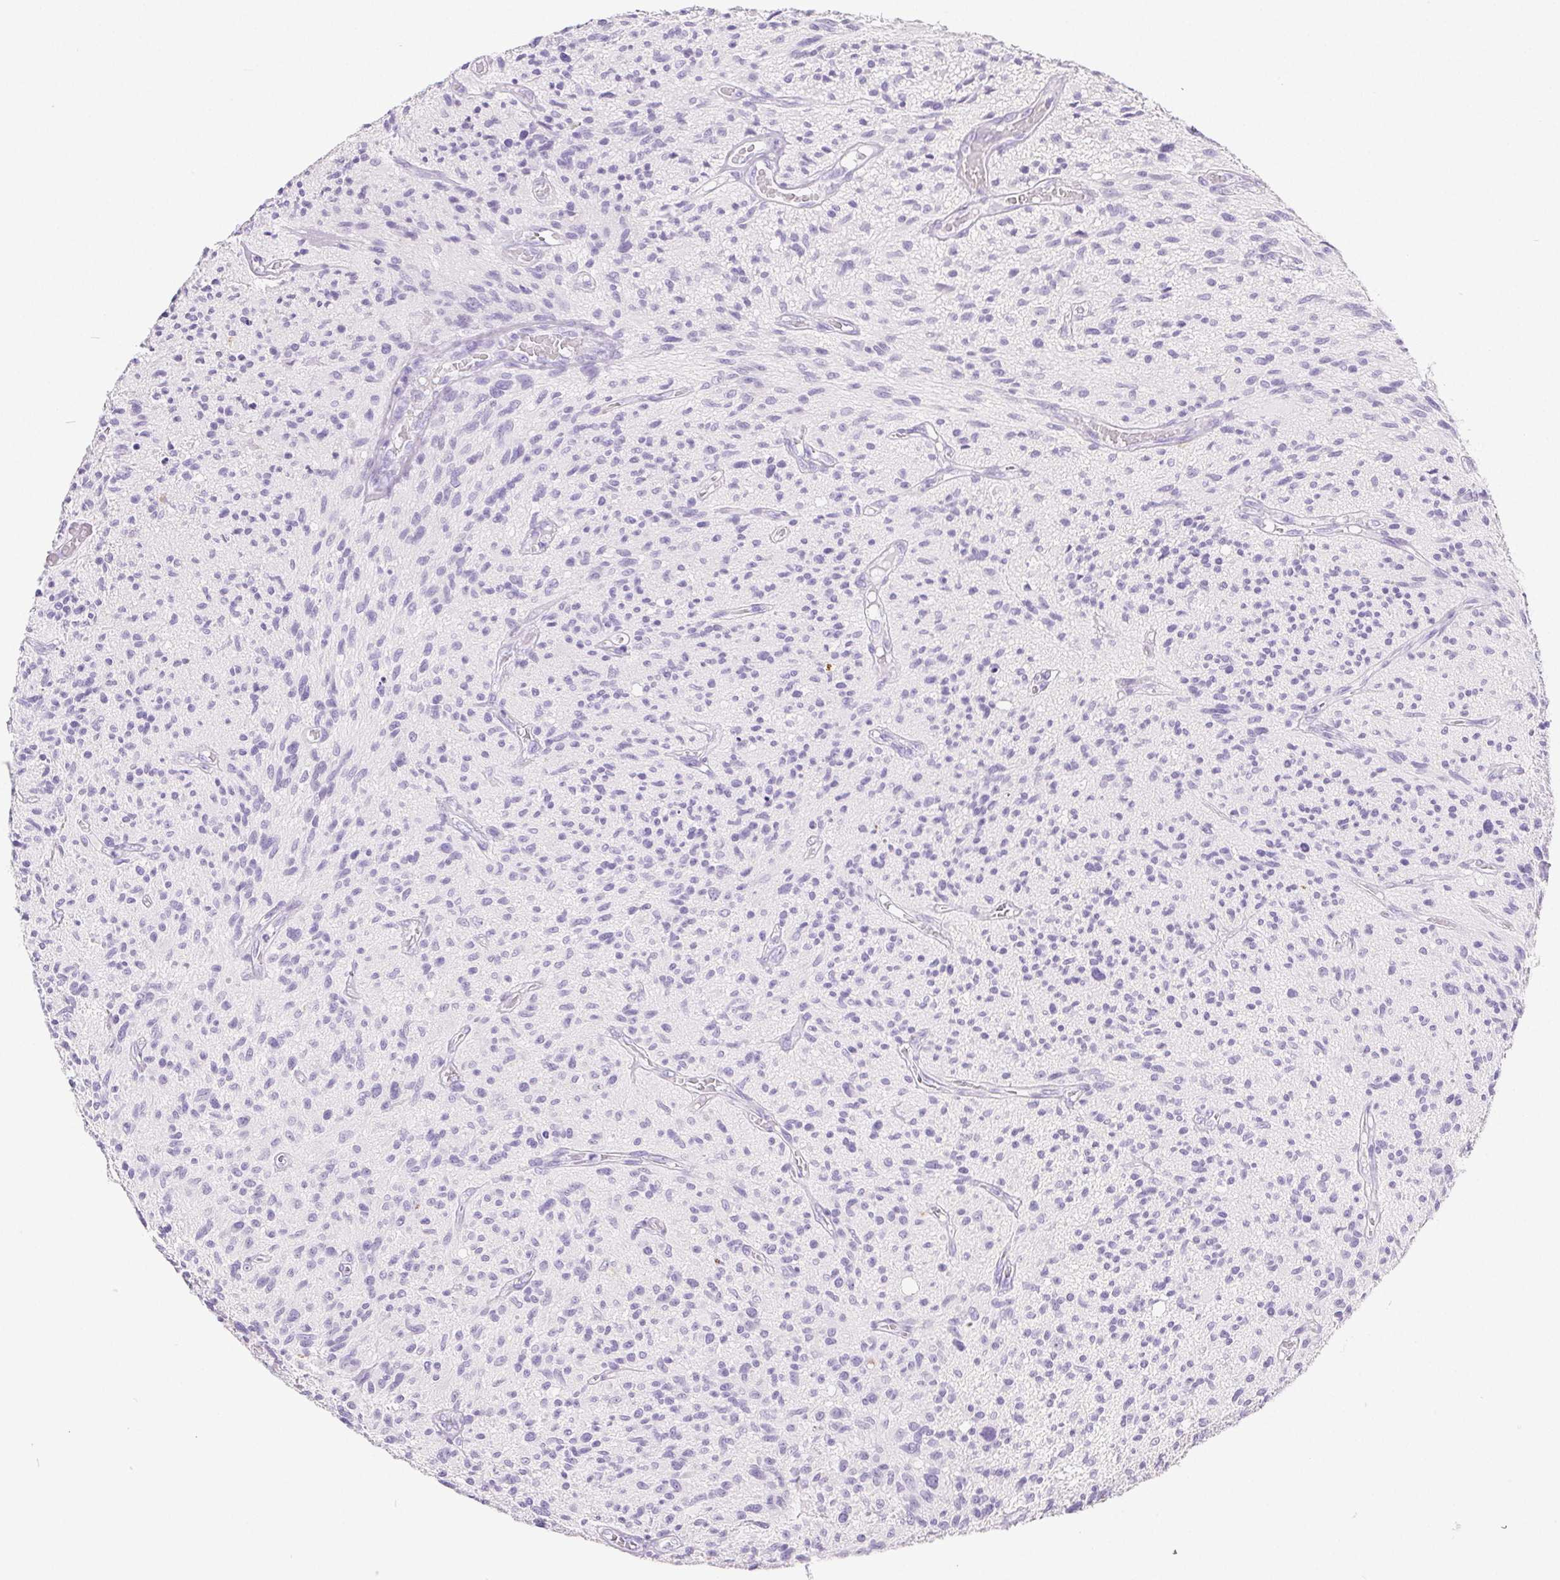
{"staining": {"intensity": "negative", "quantity": "none", "location": "none"}, "tissue": "glioma", "cell_type": "Tumor cells", "image_type": "cancer", "snomed": [{"axis": "morphology", "description": "Glioma, malignant, High grade"}, {"axis": "topography", "description": "Brain"}], "caption": "Tumor cells show no significant protein expression in malignant glioma (high-grade). (DAB (3,3'-diaminobenzidine) immunohistochemistry, high magnification).", "gene": "PNLIP", "patient": {"sex": "male", "age": 75}}